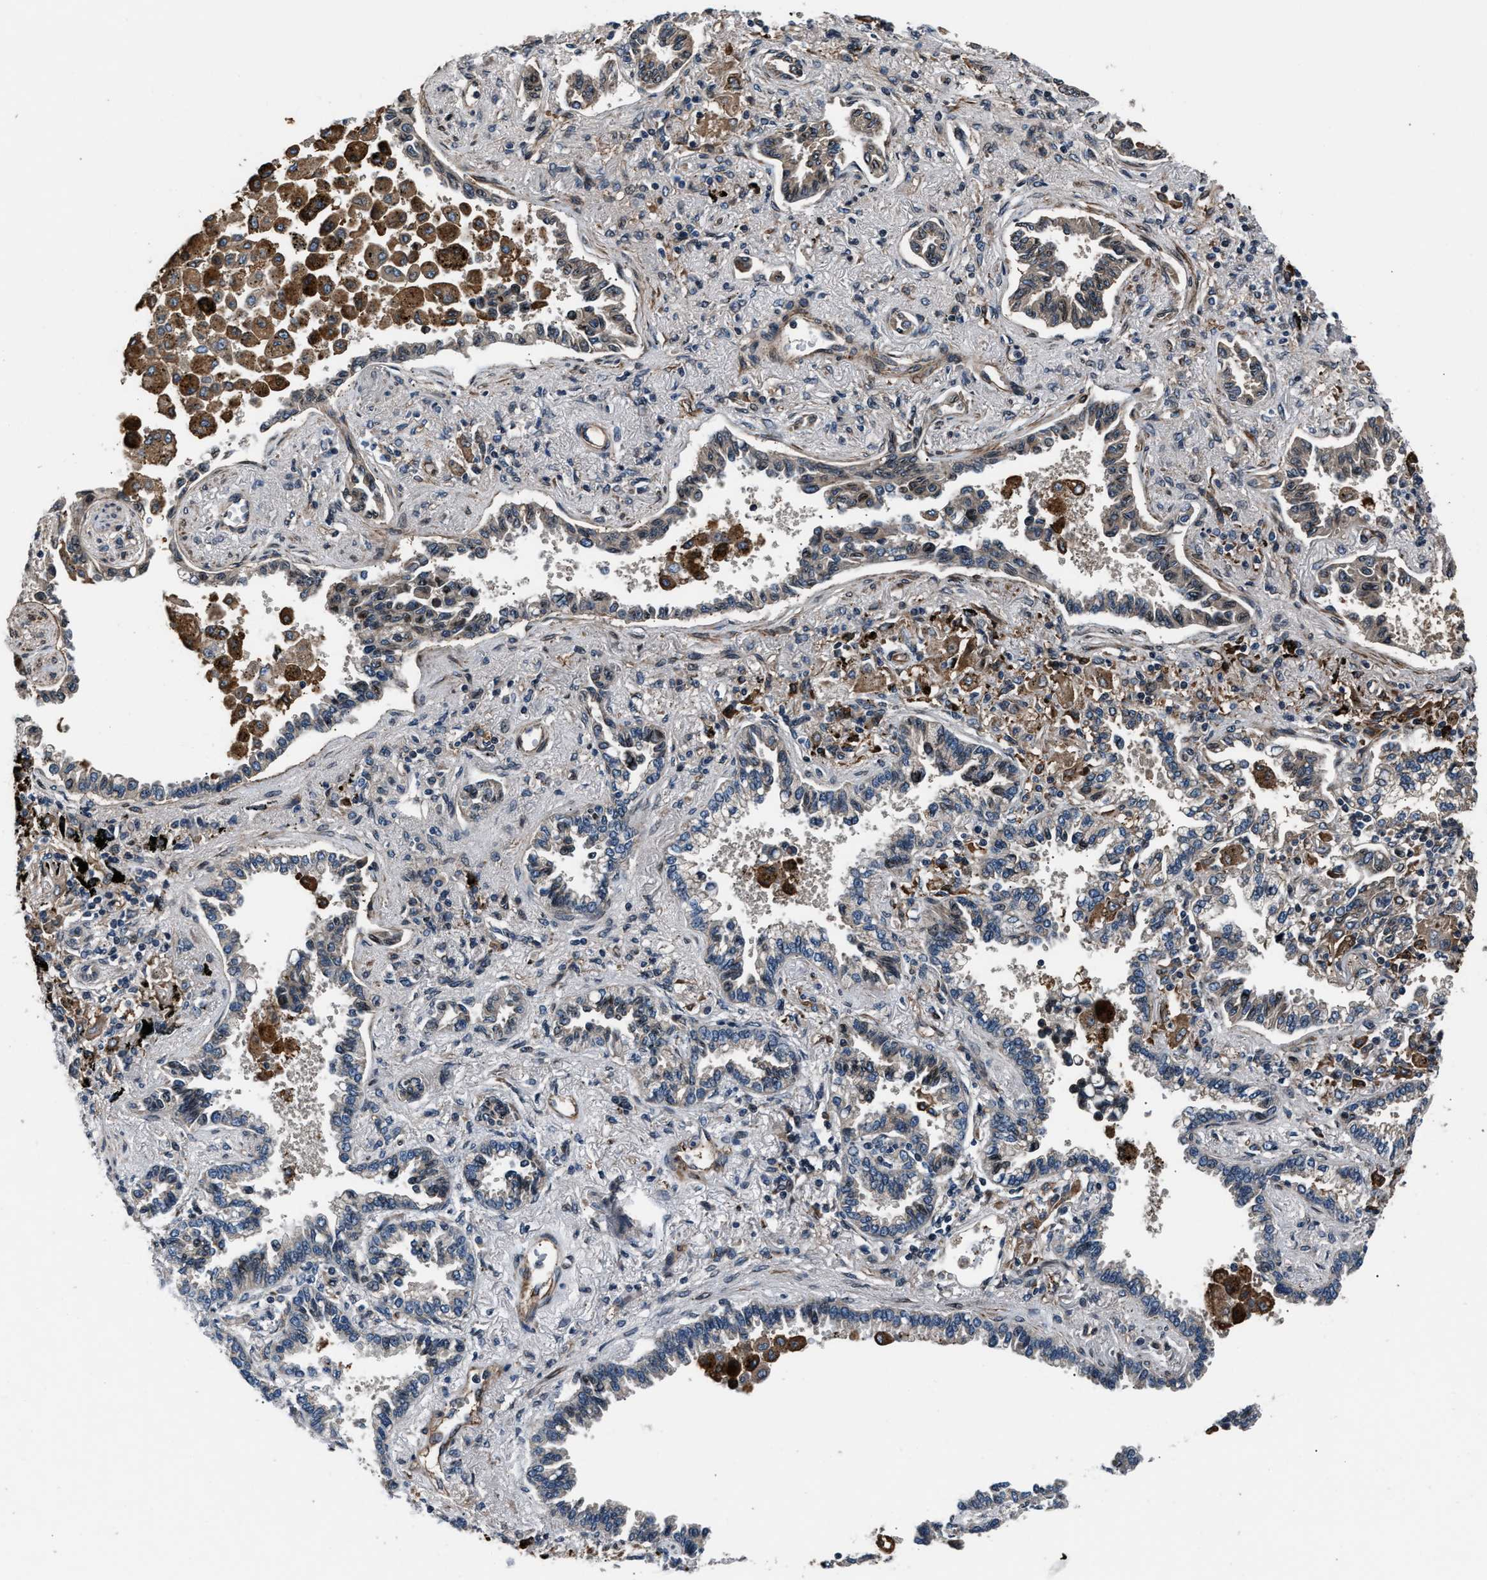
{"staining": {"intensity": "moderate", "quantity": "25%-75%", "location": "cytoplasmic/membranous"}, "tissue": "lung cancer", "cell_type": "Tumor cells", "image_type": "cancer", "snomed": [{"axis": "morphology", "description": "Normal tissue, NOS"}, {"axis": "morphology", "description": "Adenocarcinoma, NOS"}, {"axis": "topography", "description": "Lung"}], "caption": "Human adenocarcinoma (lung) stained for a protein (brown) exhibits moderate cytoplasmic/membranous positive expression in about 25%-75% of tumor cells.", "gene": "DYNC2I1", "patient": {"sex": "male", "age": 59}}